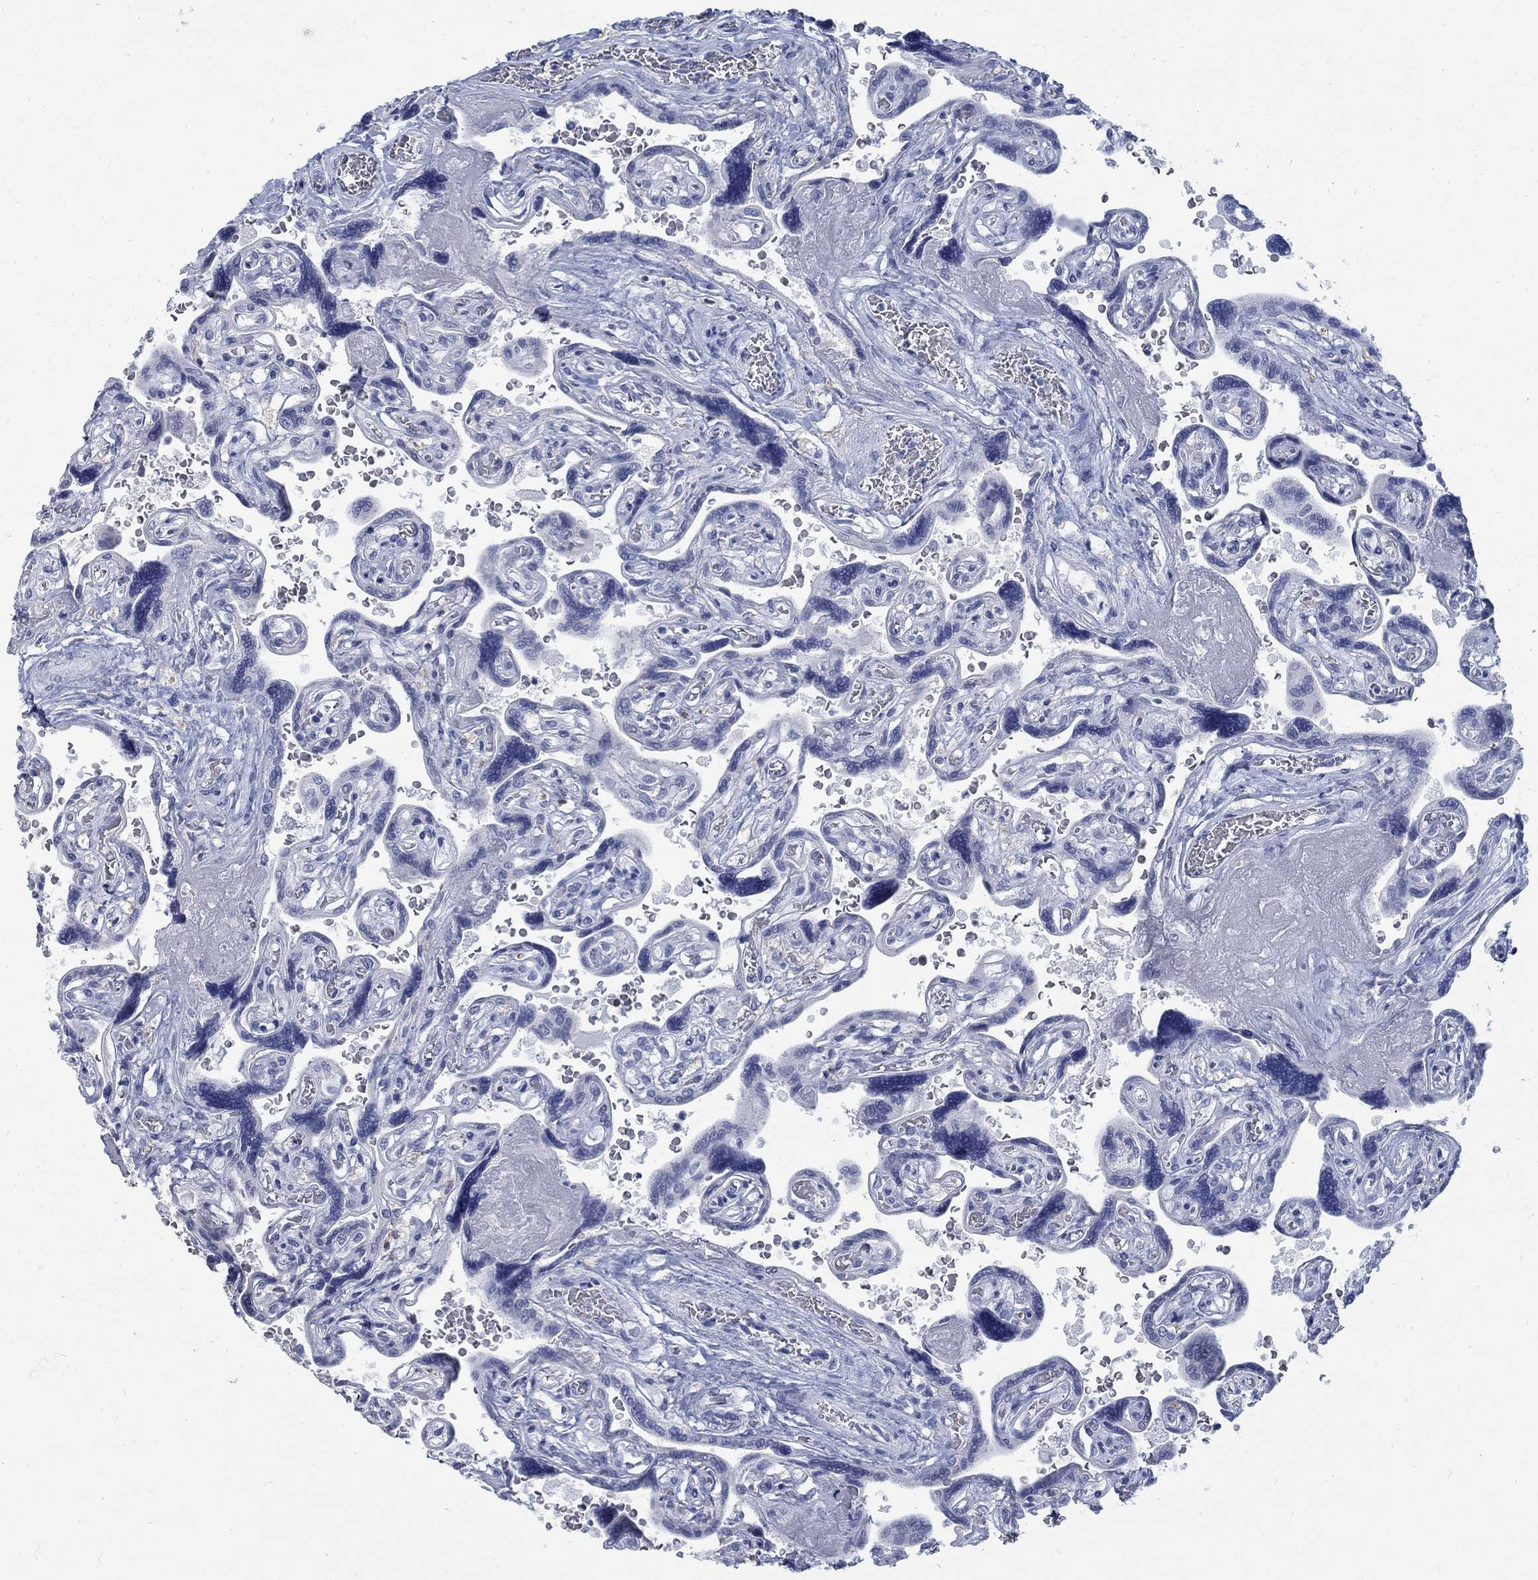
{"staining": {"intensity": "negative", "quantity": "none", "location": "none"}, "tissue": "placenta", "cell_type": "Decidual cells", "image_type": "normal", "snomed": [{"axis": "morphology", "description": "Normal tissue, NOS"}, {"axis": "topography", "description": "Placenta"}], "caption": "This is an immunohistochemistry (IHC) micrograph of unremarkable placenta. There is no positivity in decidual cells.", "gene": "RFTN2", "patient": {"sex": "female", "age": 32}}